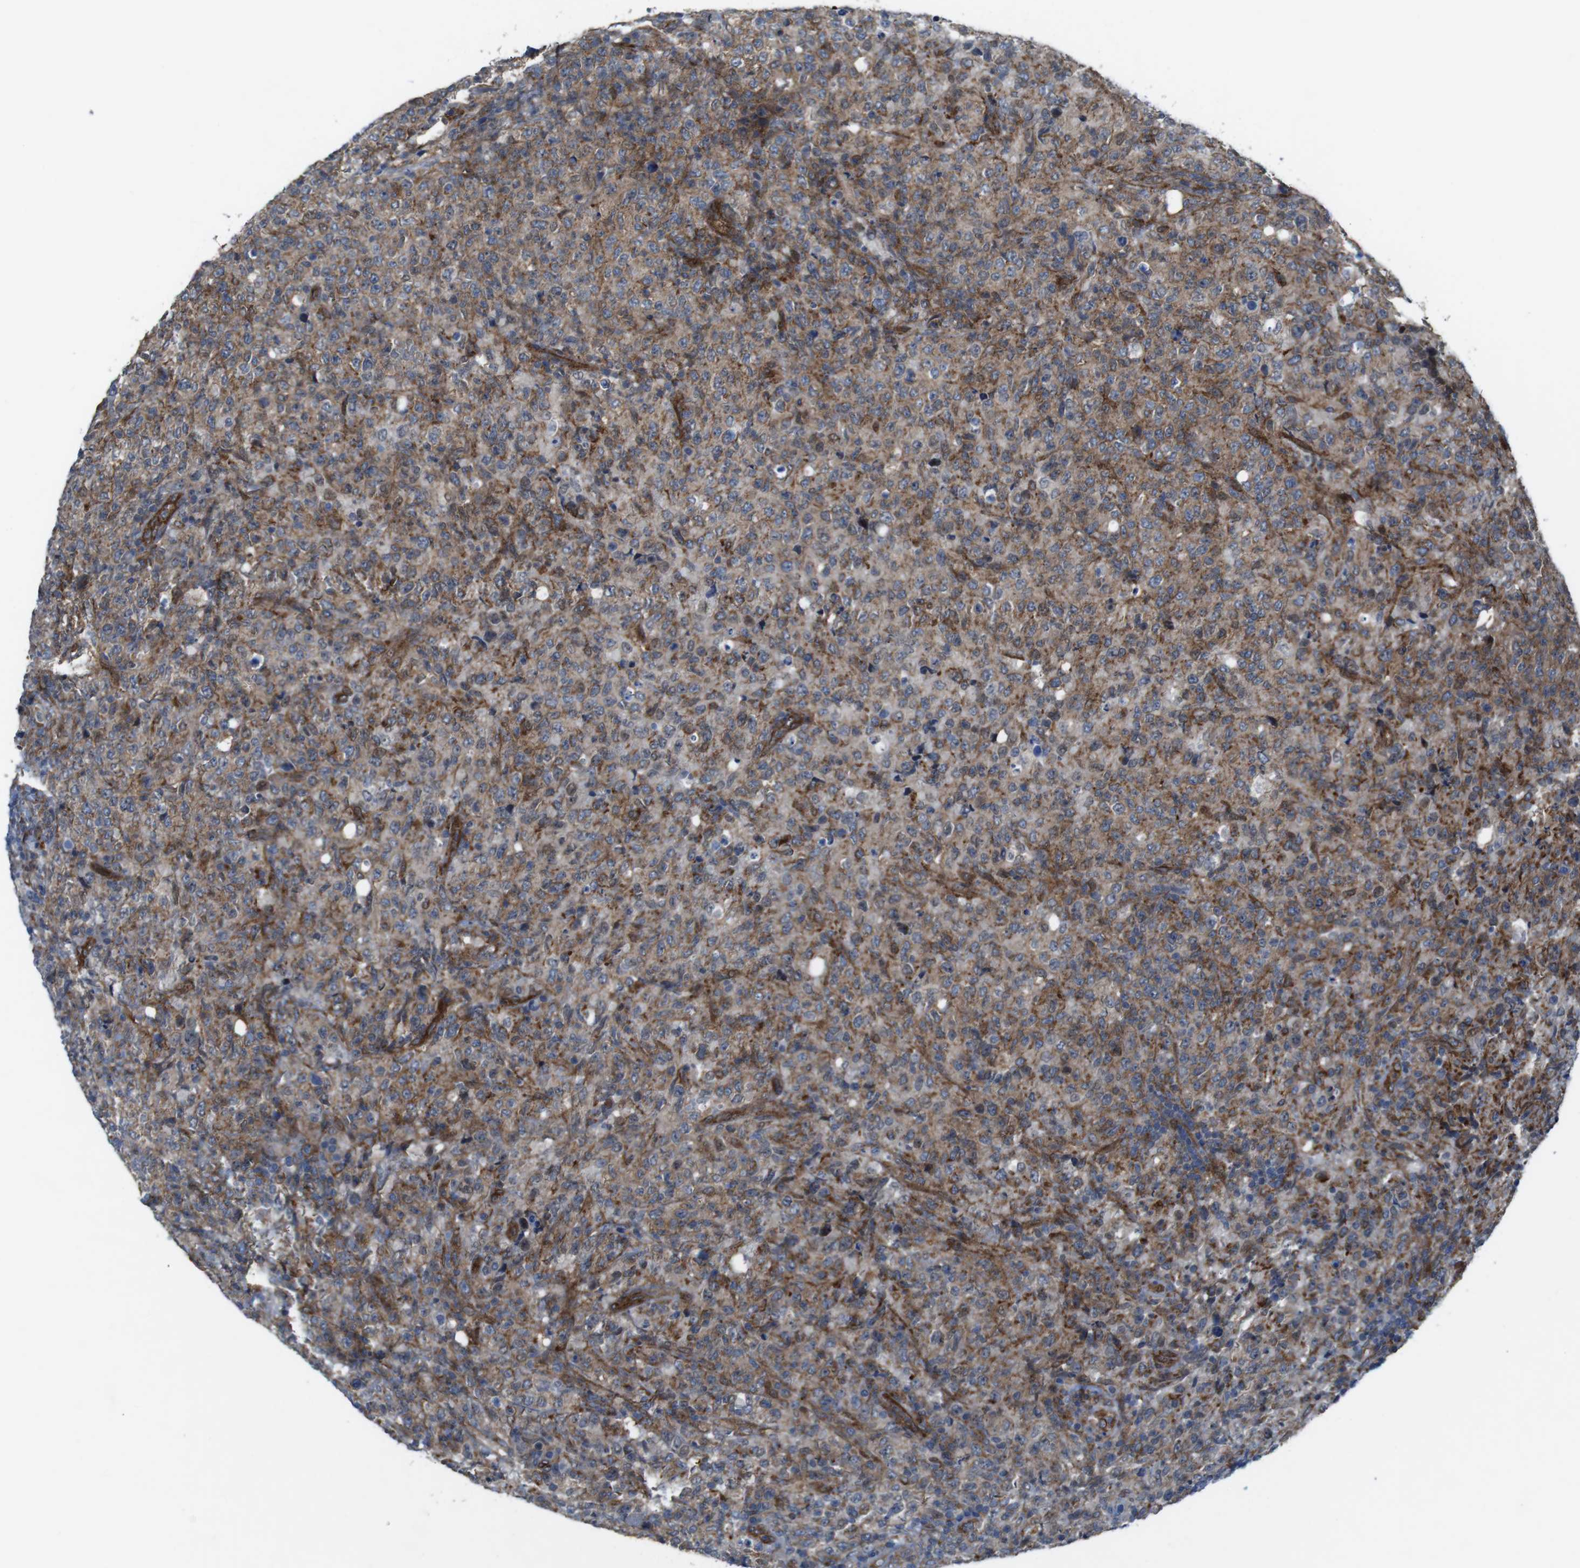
{"staining": {"intensity": "moderate", "quantity": ">75%", "location": "cytoplasmic/membranous"}, "tissue": "lymphoma", "cell_type": "Tumor cells", "image_type": "cancer", "snomed": [{"axis": "morphology", "description": "Malignant lymphoma, non-Hodgkin's type, High grade"}, {"axis": "topography", "description": "Tonsil"}], "caption": "Immunohistochemistry (IHC) histopathology image of high-grade malignant lymphoma, non-Hodgkin's type stained for a protein (brown), which shows medium levels of moderate cytoplasmic/membranous expression in about >75% of tumor cells.", "gene": "PTGER4", "patient": {"sex": "female", "age": 36}}